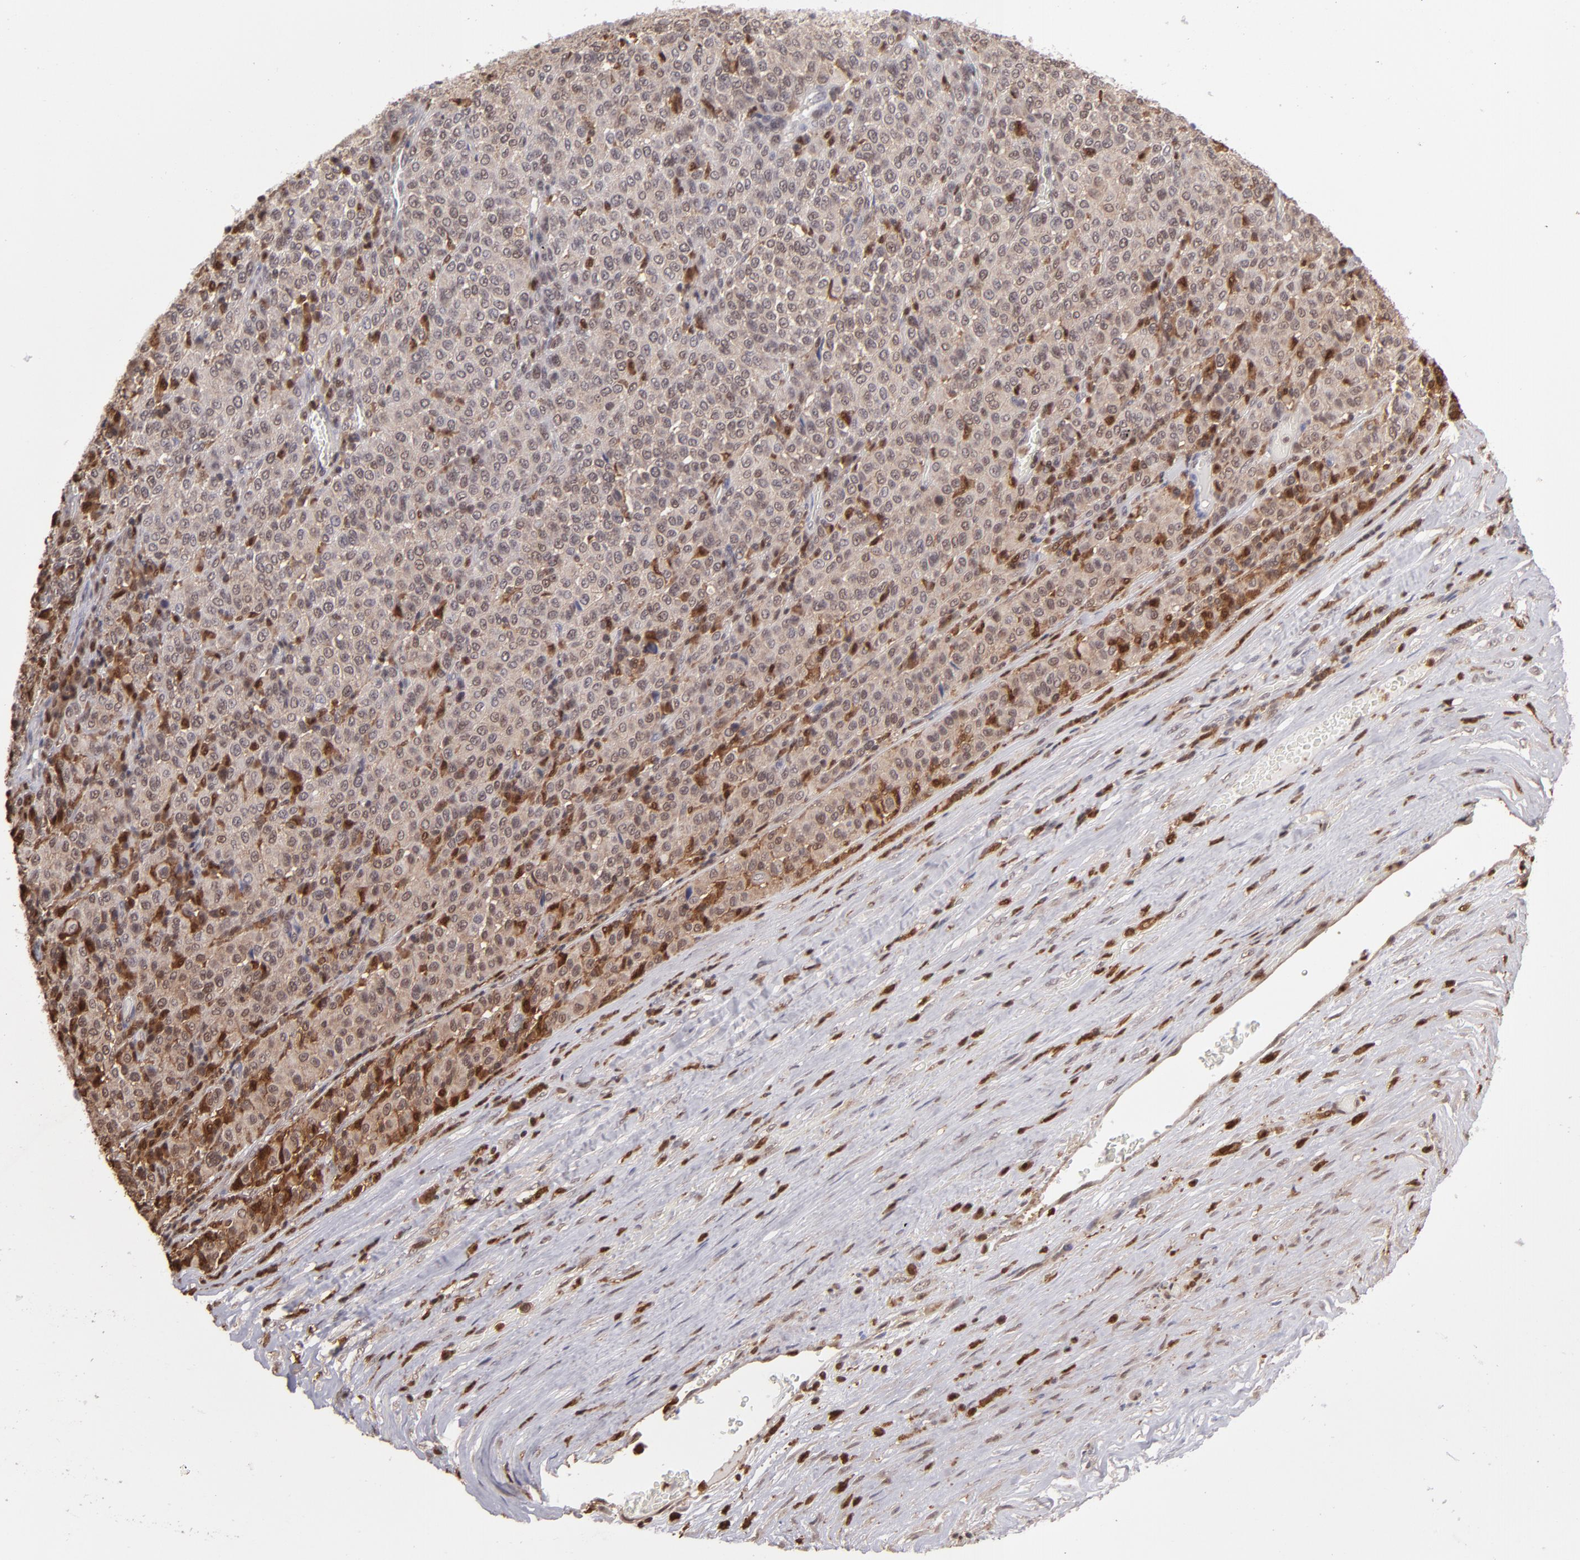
{"staining": {"intensity": "weak", "quantity": ">75%", "location": "cytoplasmic/membranous,nuclear"}, "tissue": "melanoma", "cell_type": "Tumor cells", "image_type": "cancer", "snomed": [{"axis": "morphology", "description": "Malignant melanoma, Metastatic site"}, {"axis": "topography", "description": "Pancreas"}], "caption": "Melanoma stained for a protein (brown) exhibits weak cytoplasmic/membranous and nuclear positive expression in about >75% of tumor cells.", "gene": "GRB2", "patient": {"sex": "female", "age": 30}}